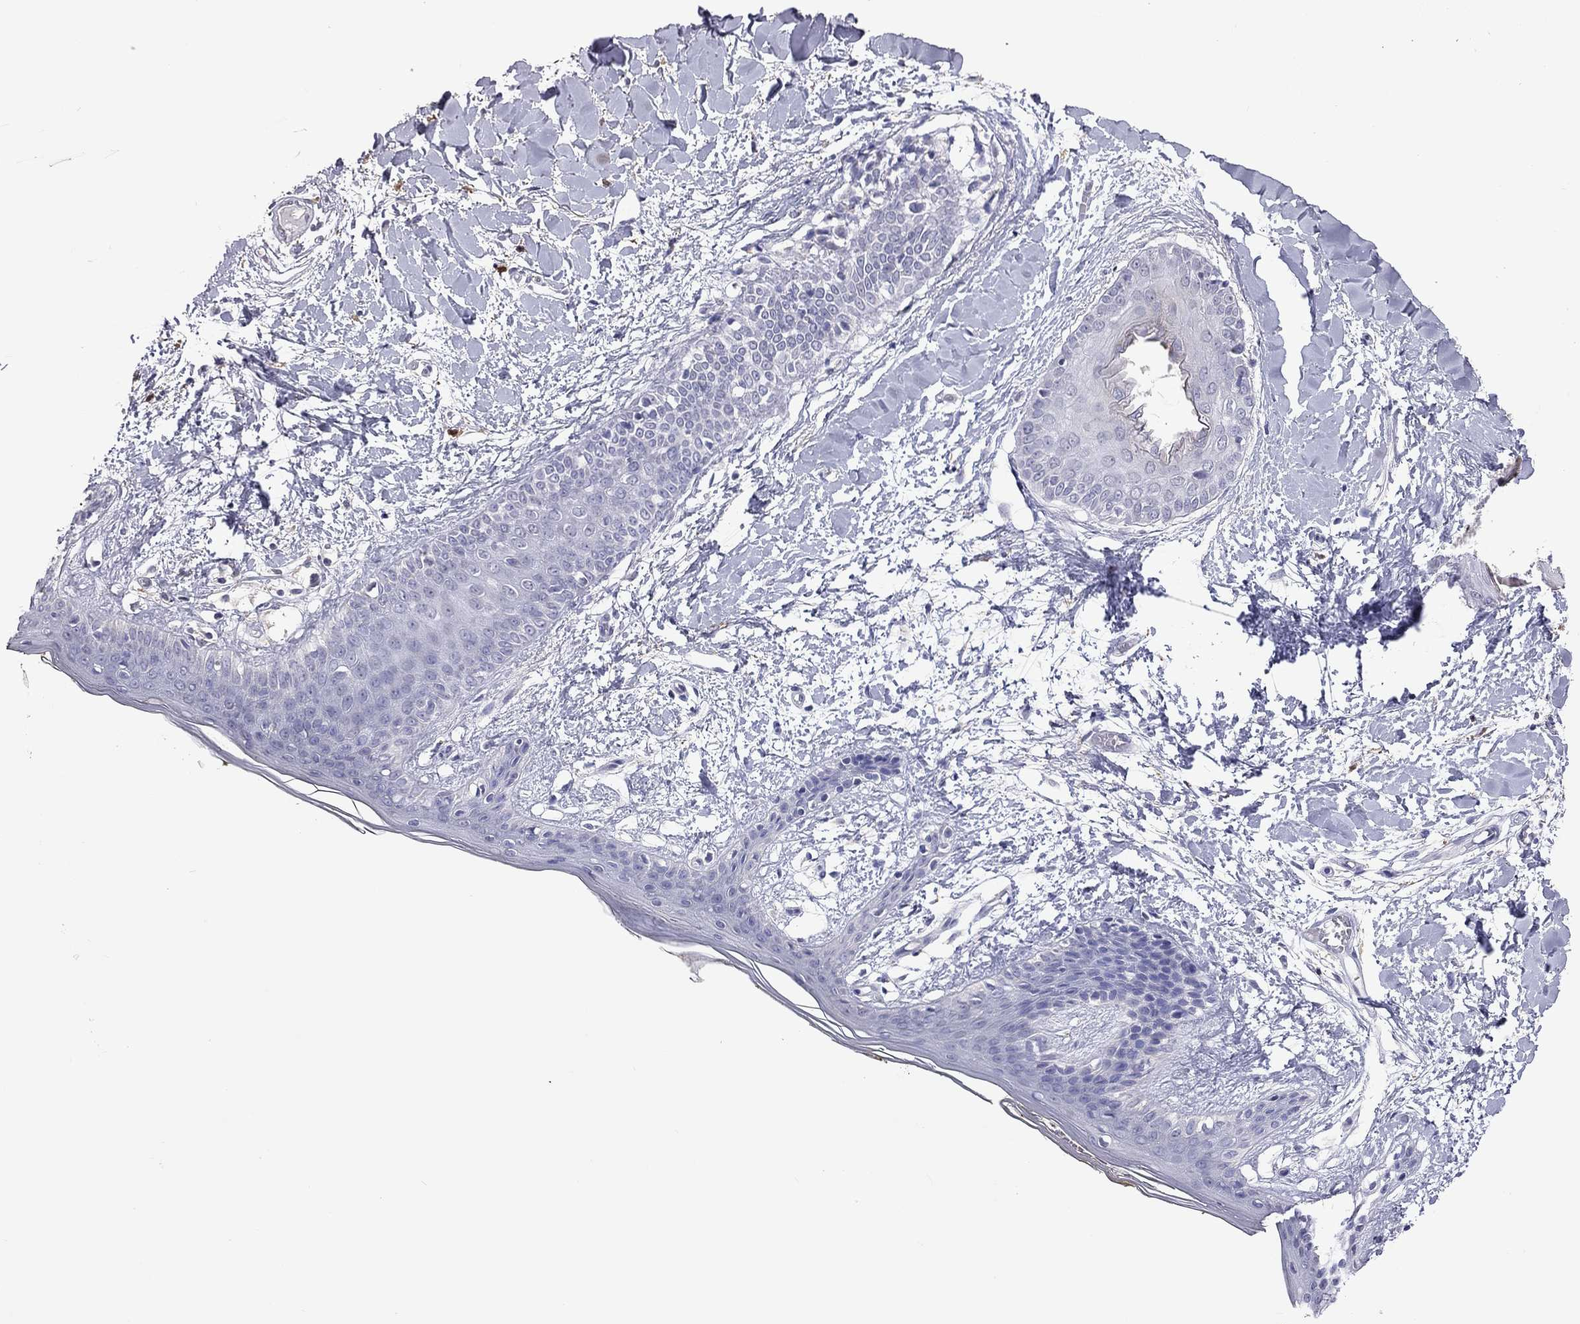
{"staining": {"intensity": "negative", "quantity": "none", "location": "none"}, "tissue": "skin", "cell_type": "Fibroblasts", "image_type": "normal", "snomed": [{"axis": "morphology", "description": "Normal tissue, NOS"}, {"axis": "topography", "description": "Skin"}], "caption": "Immunohistochemical staining of unremarkable skin displays no significant positivity in fibroblasts.", "gene": "PPP1R3A", "patient": {"sex": "female", "age": 34}}